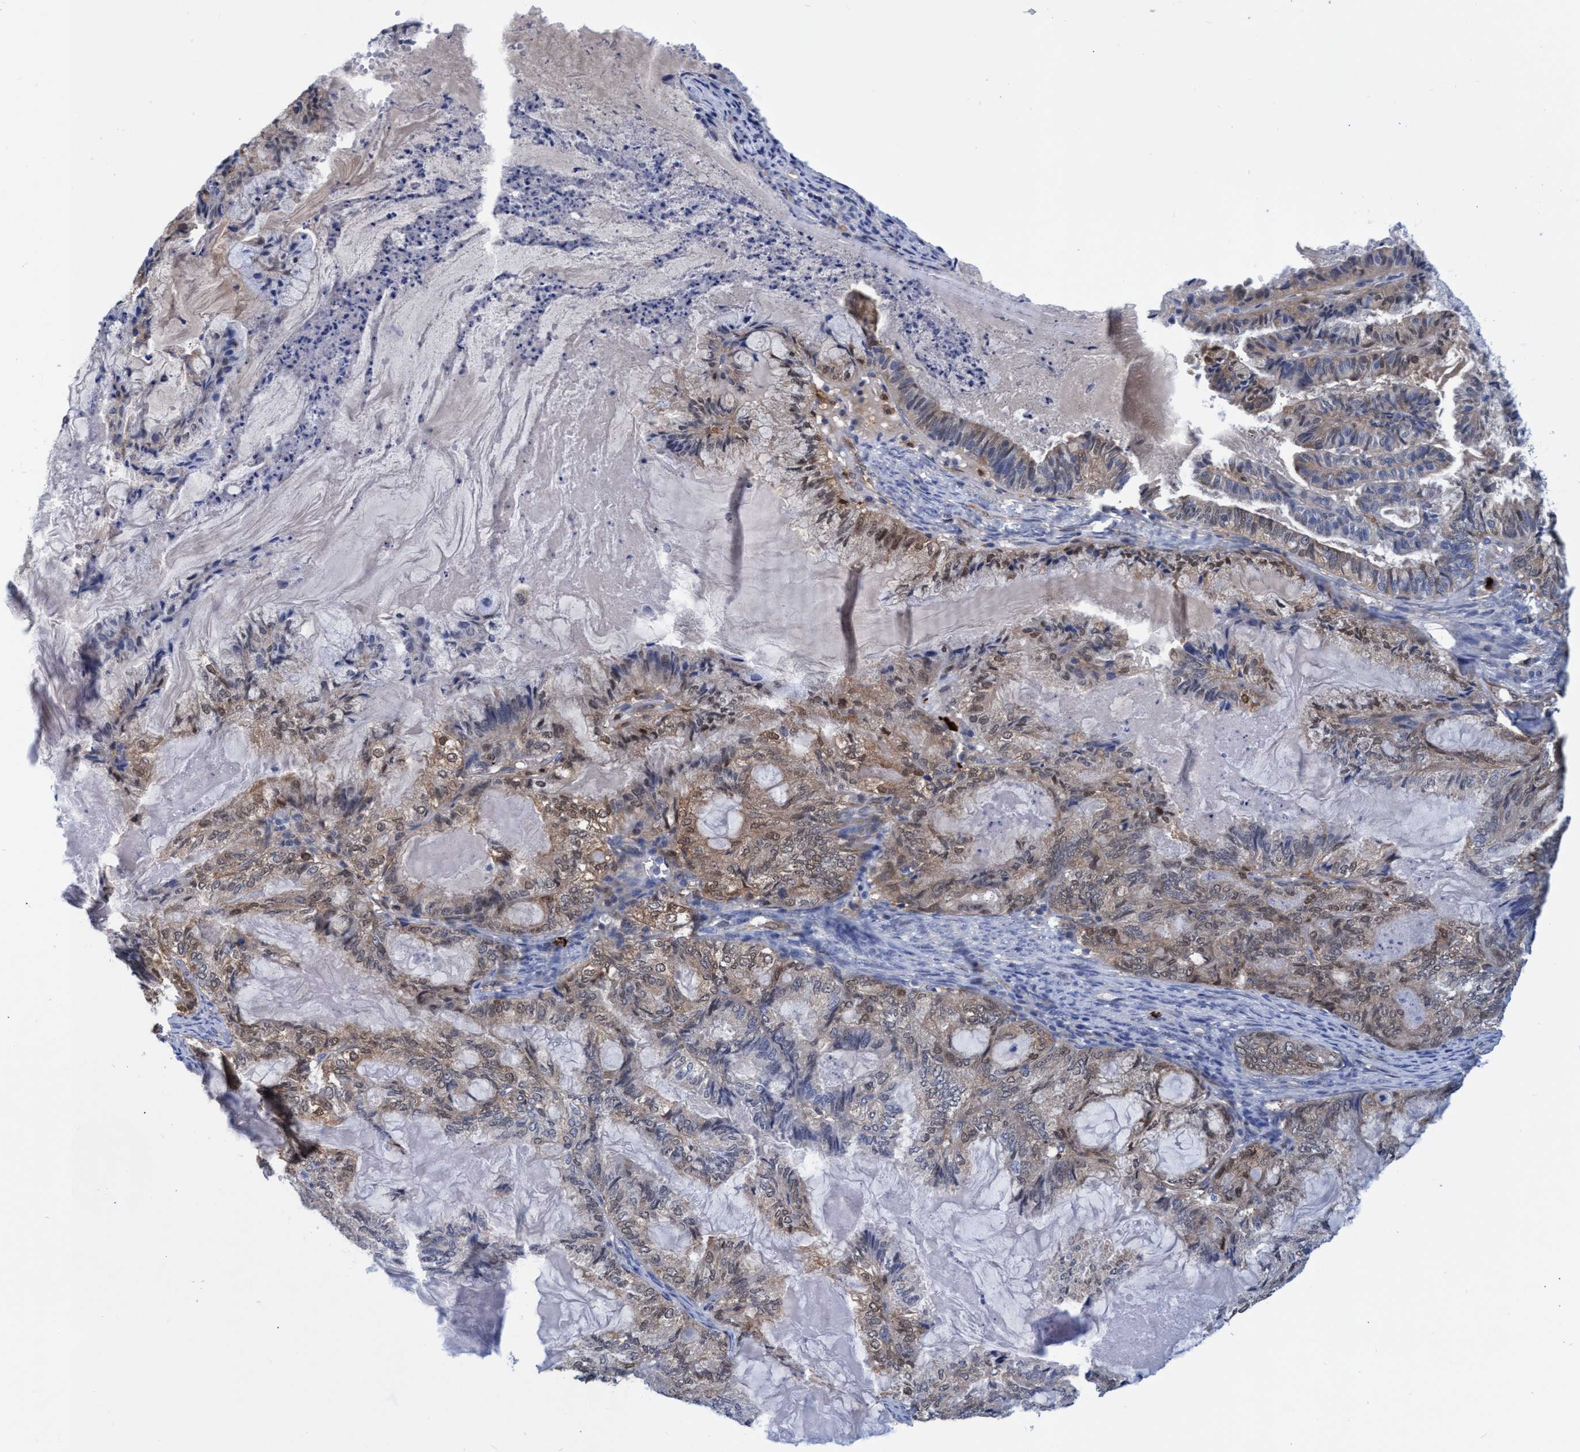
{"staining": {"intensity": "moderate", "quantity": "<25%", "location": "cytoplasmic/membranous"}, "tissue": "endometrial cancer", "cell_type": "Tumor cells", "image_type": "cancer", "snomed": [{"axis": "morphology", "description": "Adenocarcinoma, NOS"}, {"axis": "topography", "description": "Endometrium"}], "caption": "Protein positivity by immunohistochemistry (IHC) exhibits moderate cytoplasmic/membranous expression in about <25% of tumor cells in adenocarcinoma (endometrial).", "gene": "PNPO", "patient": {"sex": "female", "age": 86}}